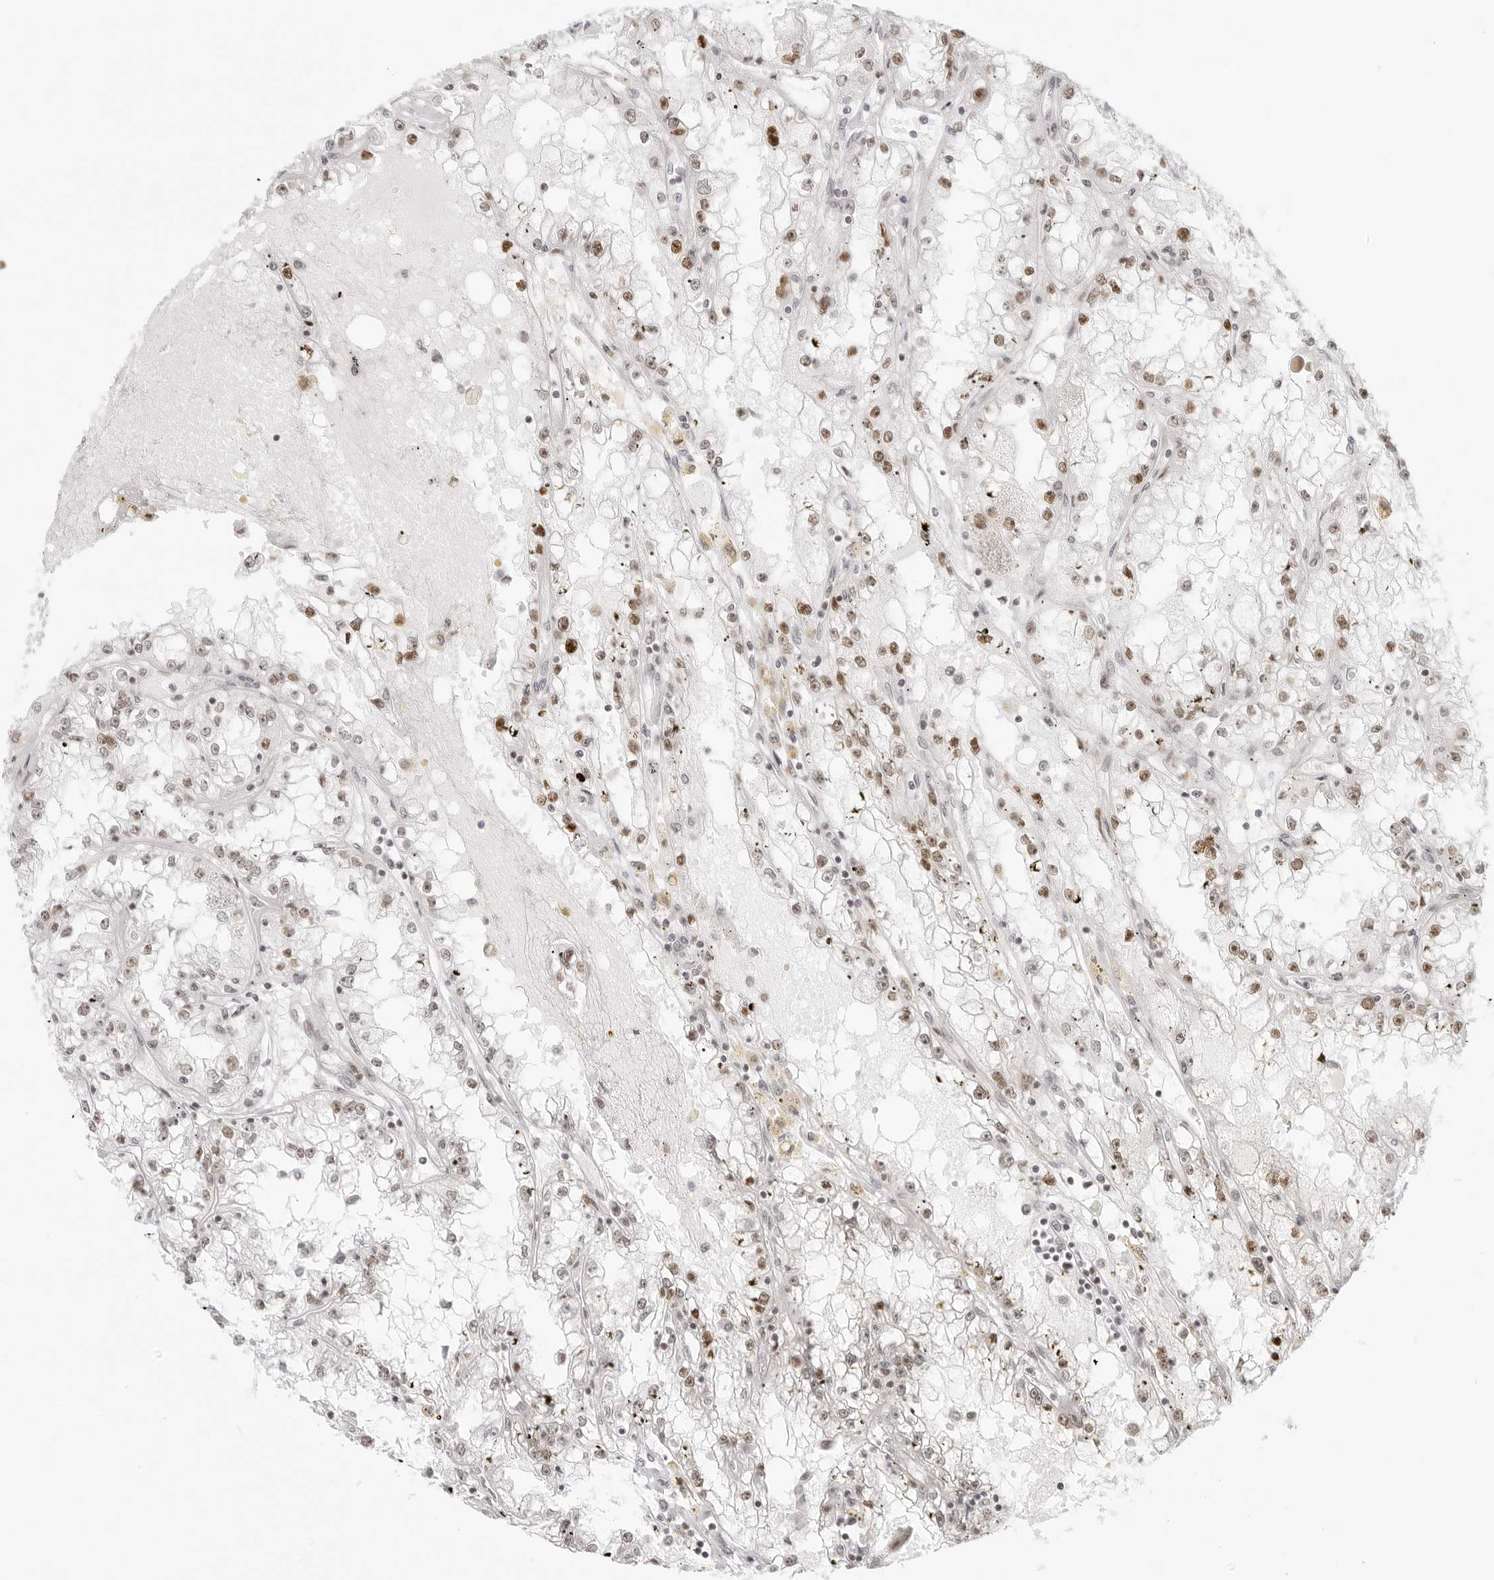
{"staining": {"intensity": "weak", "quantity": ">75%", "location": "nuclear"}, "tissue": "renal cancer", "cell_type": "Tumor cells", "image_type": "cancer", "snomed": [{"axis": "morphology", "description": "Adenocarcinoma, NOS"}, {"axis": "topography", "description": "Kidney"}], "caption": "Tumor cells exhibit low levels of weak nuclear positivity in about >75% of cells in renal adenocarcinoma. Immunohistochemistry (ihc) stains the protein in brown and the nuclei are stained blue.", "gene": "RCC1", "patient": {"sex": "male", "age": 56}}